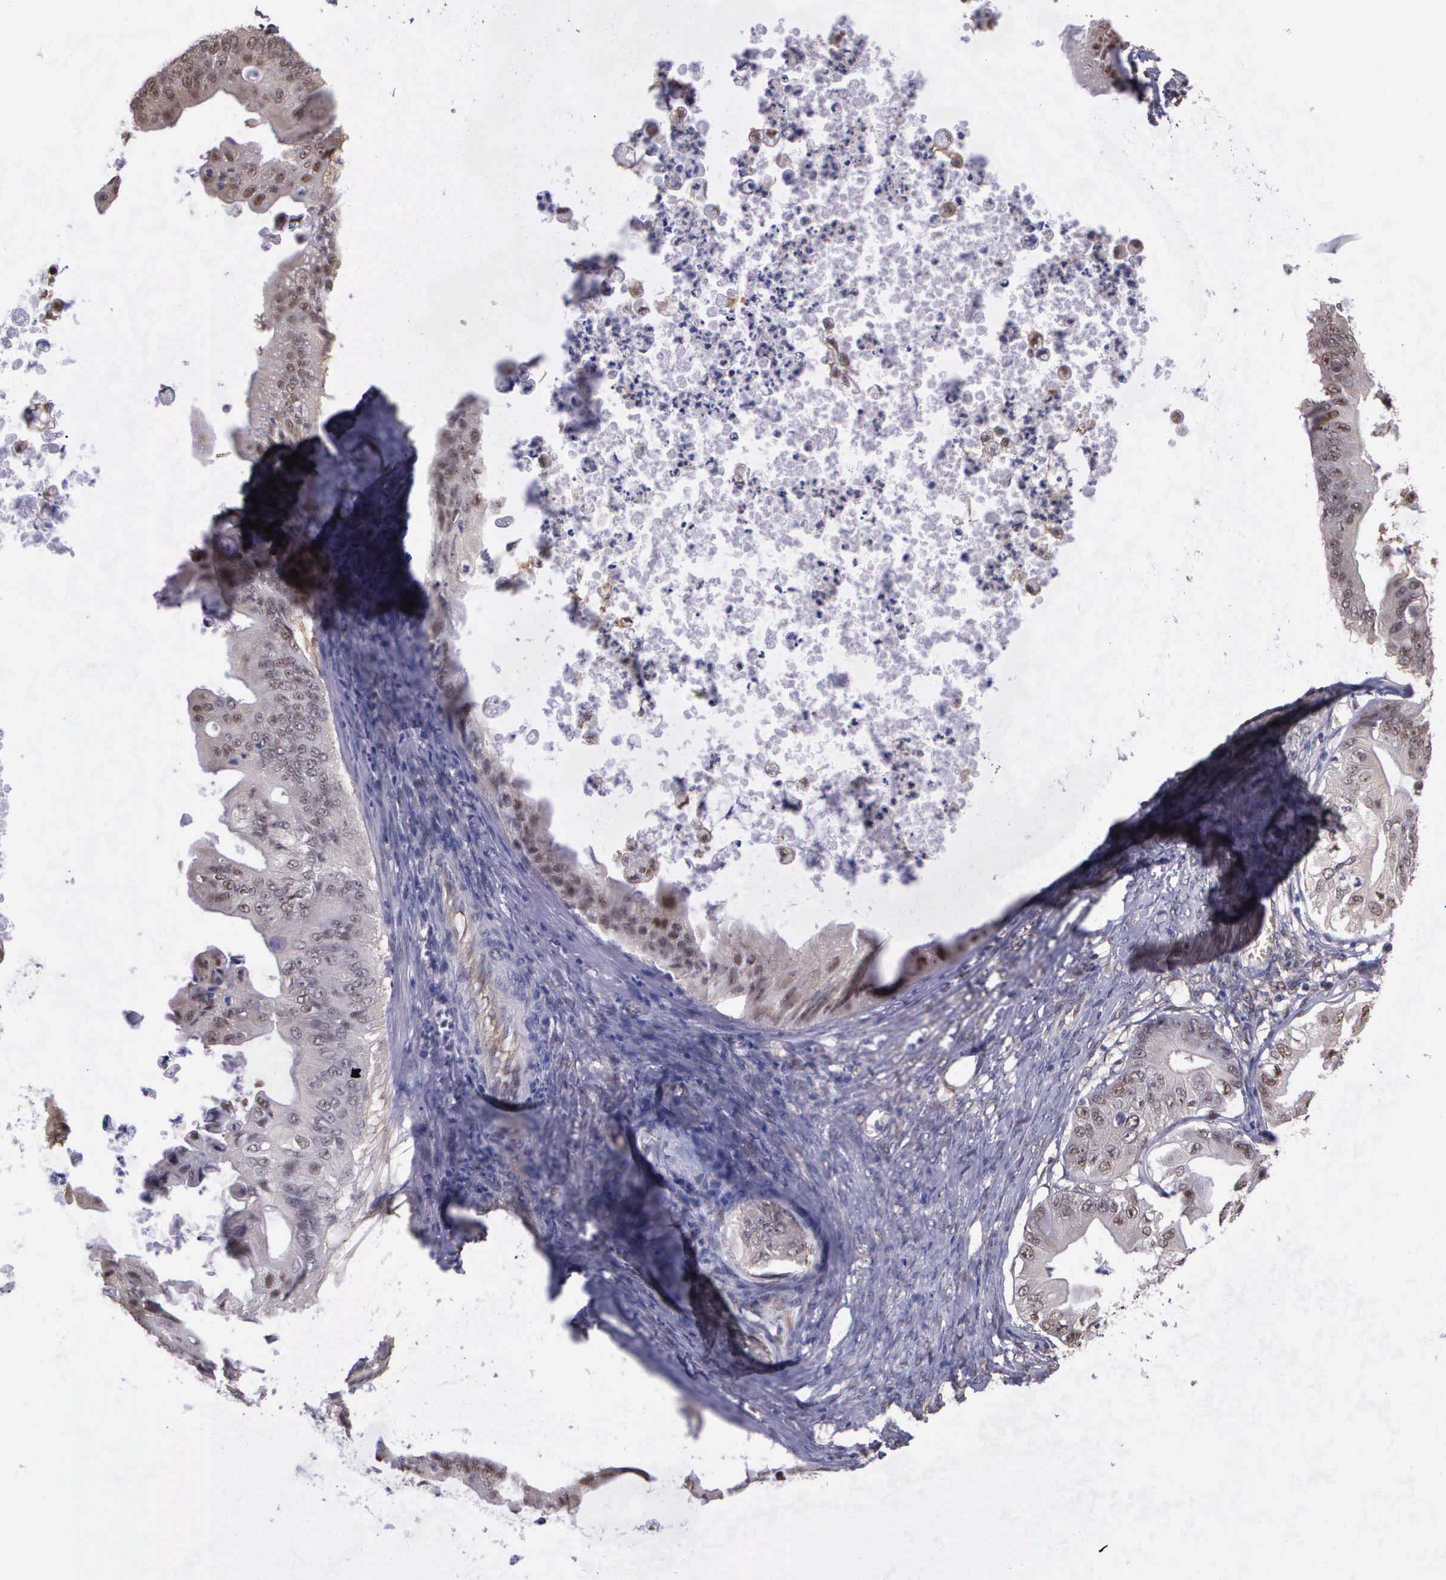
{"staining": {"intensity": "weak", "quantity": "25%-75%", "location": "cytoplasmic/membranous,nuclear"}, "tissue": "ovarian cancer", "cell_type": "Tumor cells", "image_type": "cancer", "snomed": [{"axis": "morphology", "description": "Cystadenocarcinoma, mucinous, NOS"}, {"axis": "topography", "description": "Ovary"}], "caption": "Protein staining reveals weak cytoplasmic/membranous and nuclear staining in about 25%-75% of tumor cells in ovarian mucinous cystadenocarcinoma.", "gene": "PSMC1", "patient": {"sex": "female", "age": 37}}